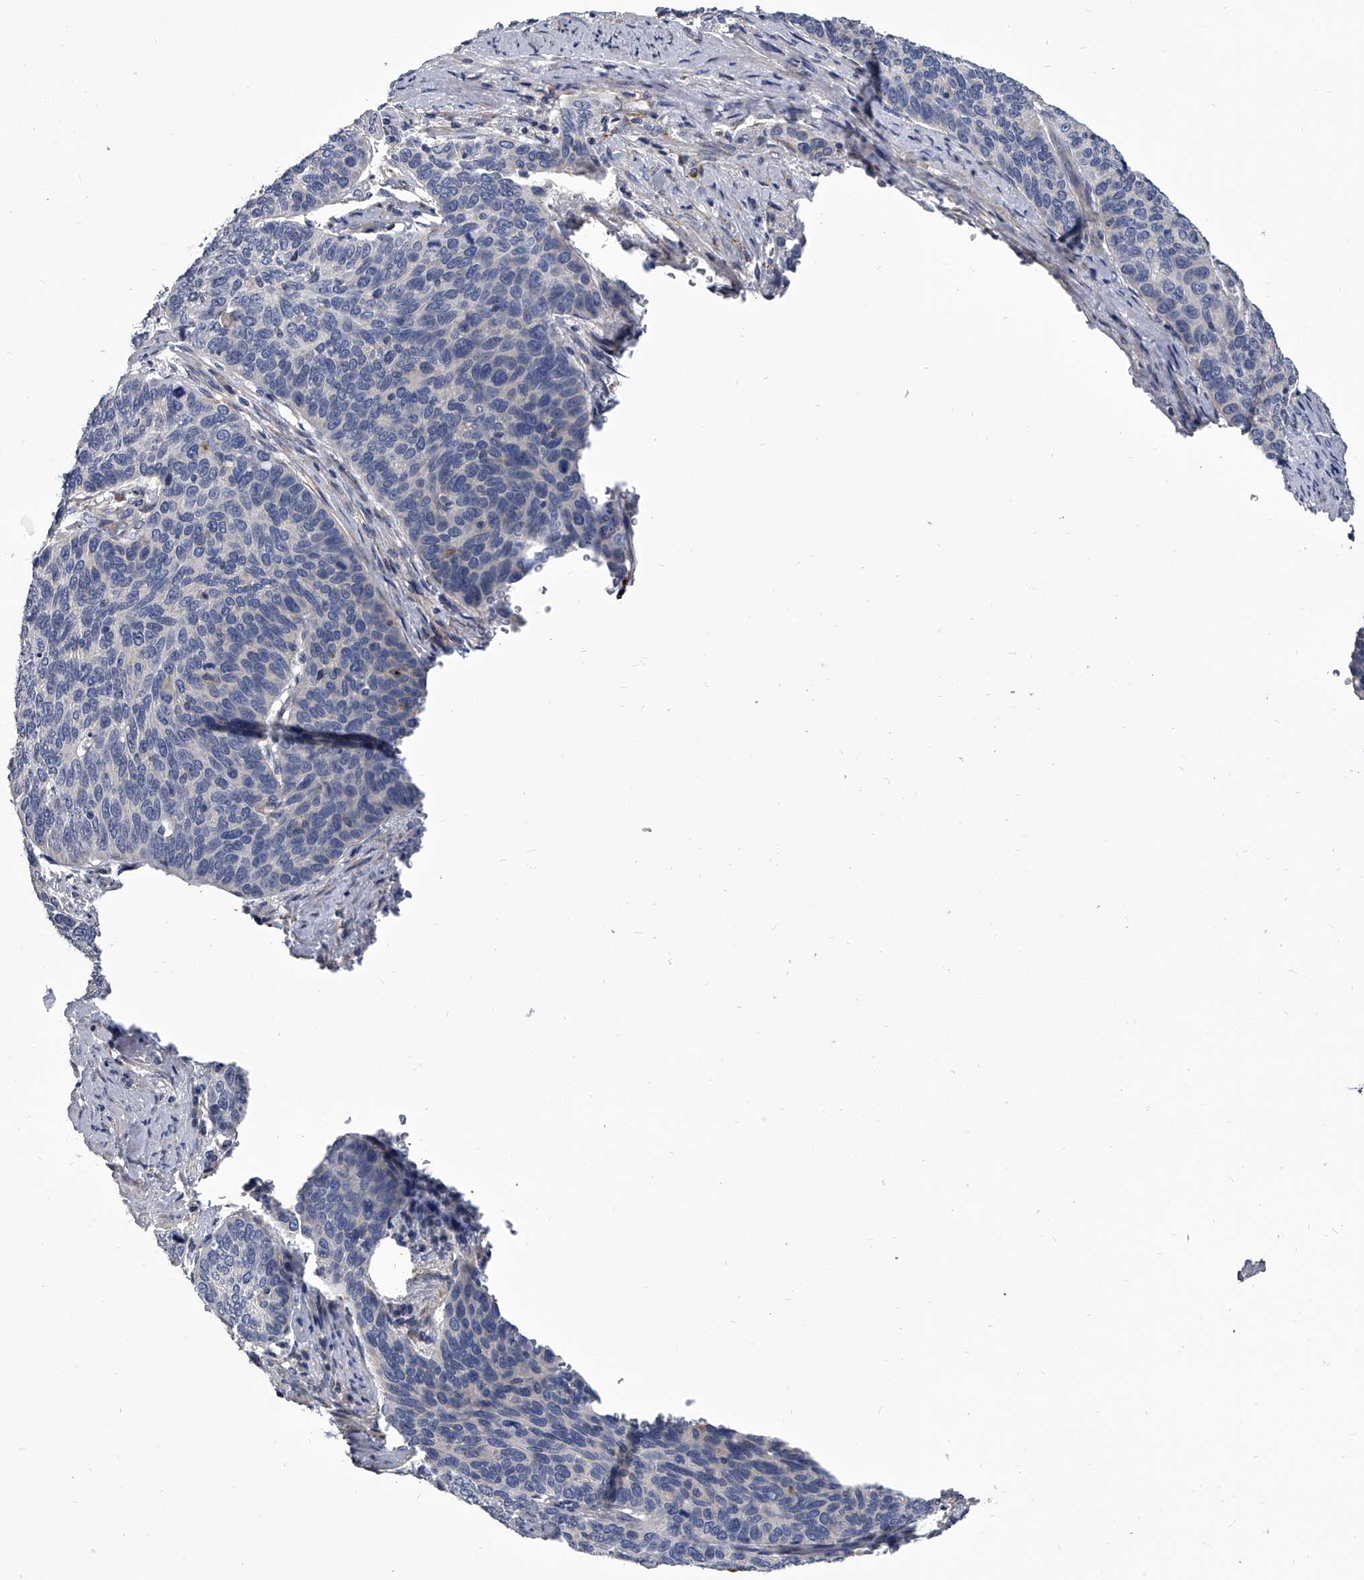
{"staining": {"intensity": "negative", "quantity": "none", "location": "none"}, "tissue": "cervical cancer", "cell_type": "Tumor cells", "image_type": "cancer", "snomed": [{"axis": "morphology", "description": "Squamous cell carcinoma, NOS"}, {"axis": "topography", "description": "Cervix"}], "caption": "Tumor cells show no significant protein positivity in squamous cell carcinoma (cervical). (IHC, brightfield microscopy, high magnification).", "gene": "SPP1", "patient": {"sex": "female", "age": 60}}